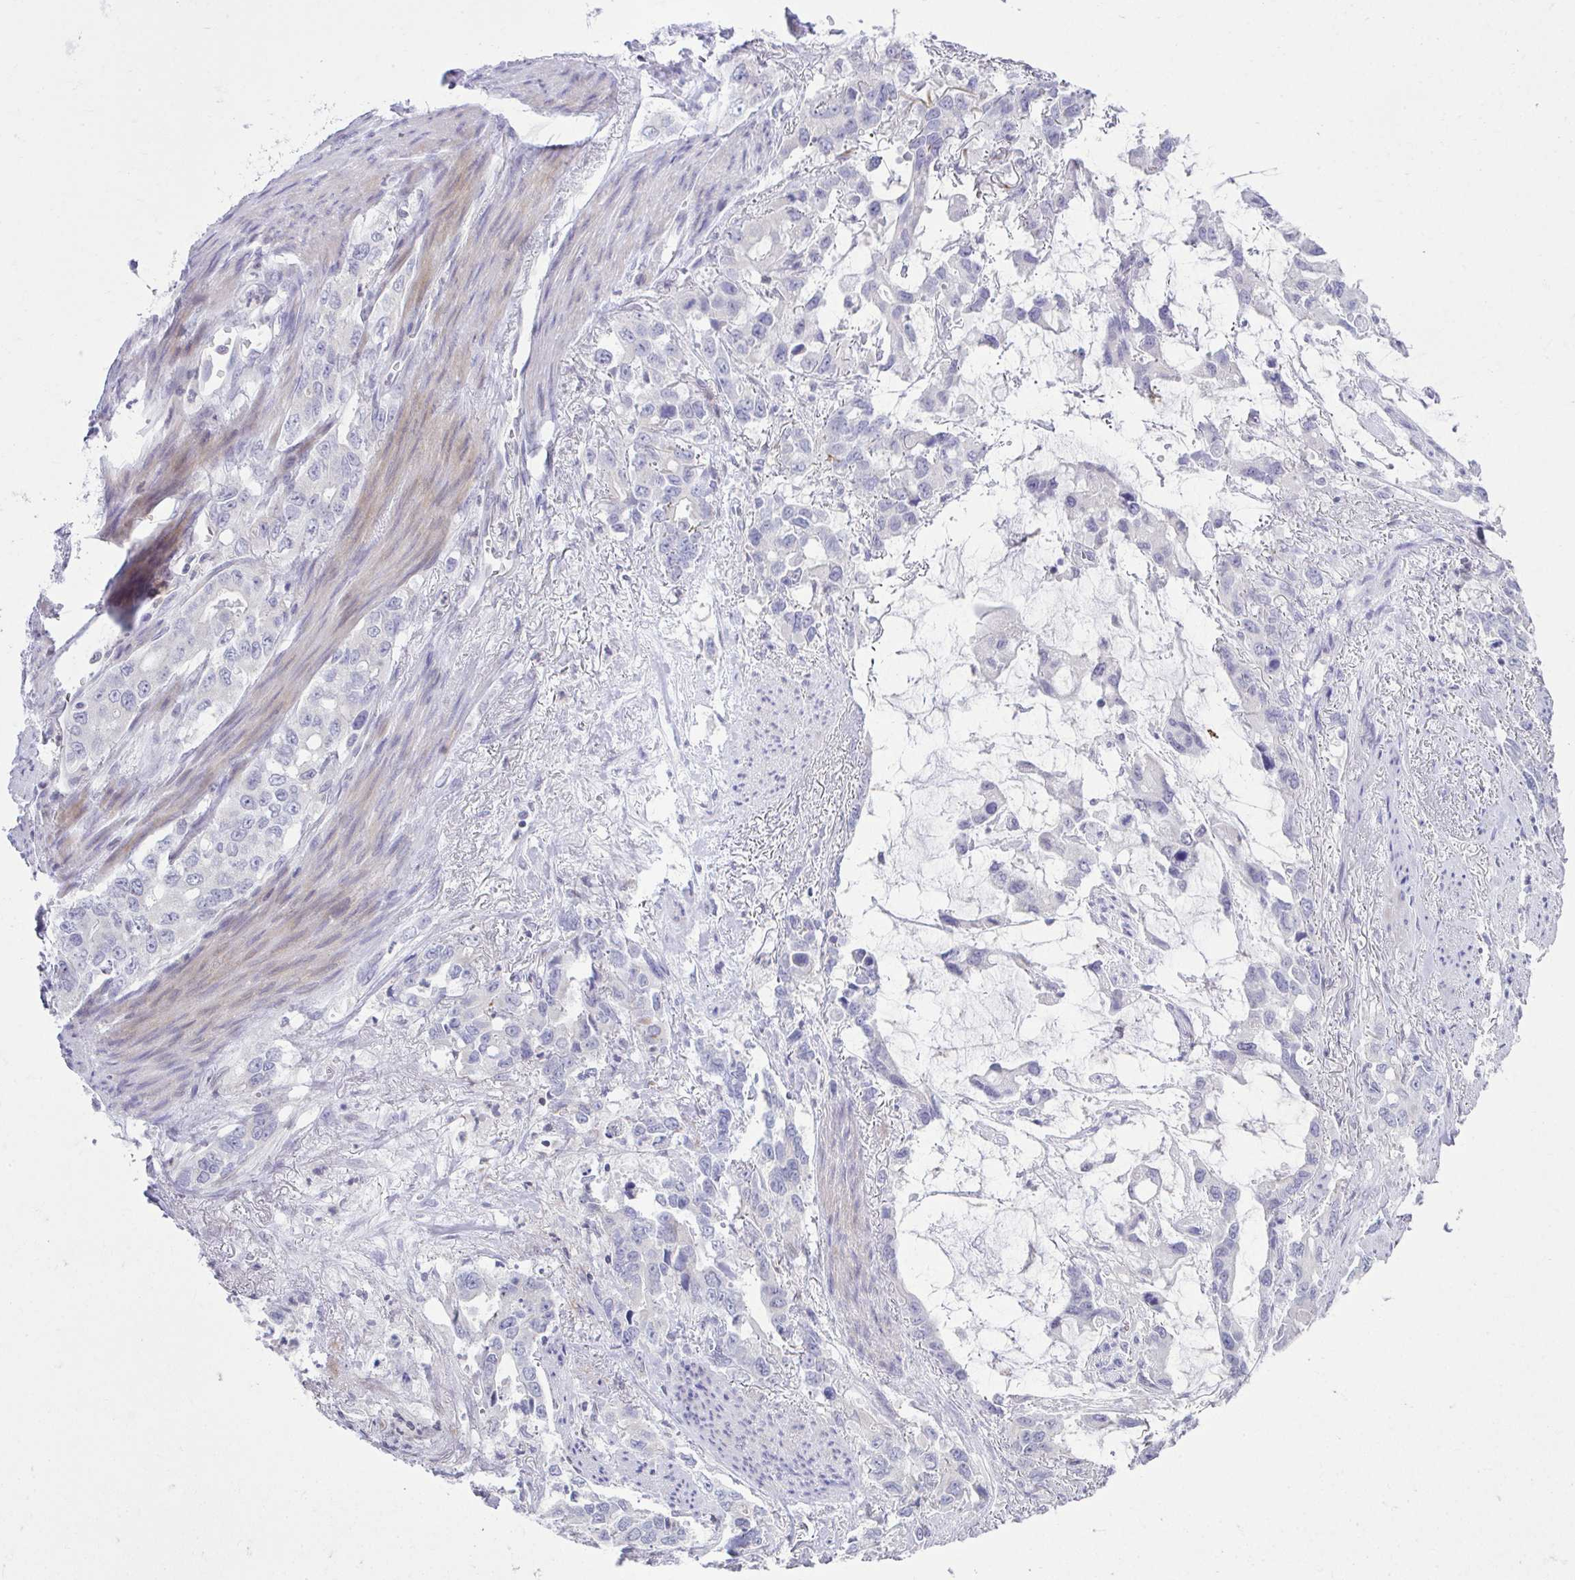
{"staining": {"intensity": "negative", "quantity": "none", "location": "none"}, "tissue": "stomach cancer", "cell_type": "Tumor cells", "image_type": "cancer", "snomed": [{"axis": "morphology", "description": "Adenocarcinoma, NOS"}, {"axis": "topography", "description": "Stomach, upper"}], "caption": "This micrograph is of stomach adenocarcinoma stained with IHC to label a protein in brown with the nuclei are counter-stained blue. There is no expression in tumor cells.", "gene": "OR7A5", "patient": {"sex": "male", "age": 85}}